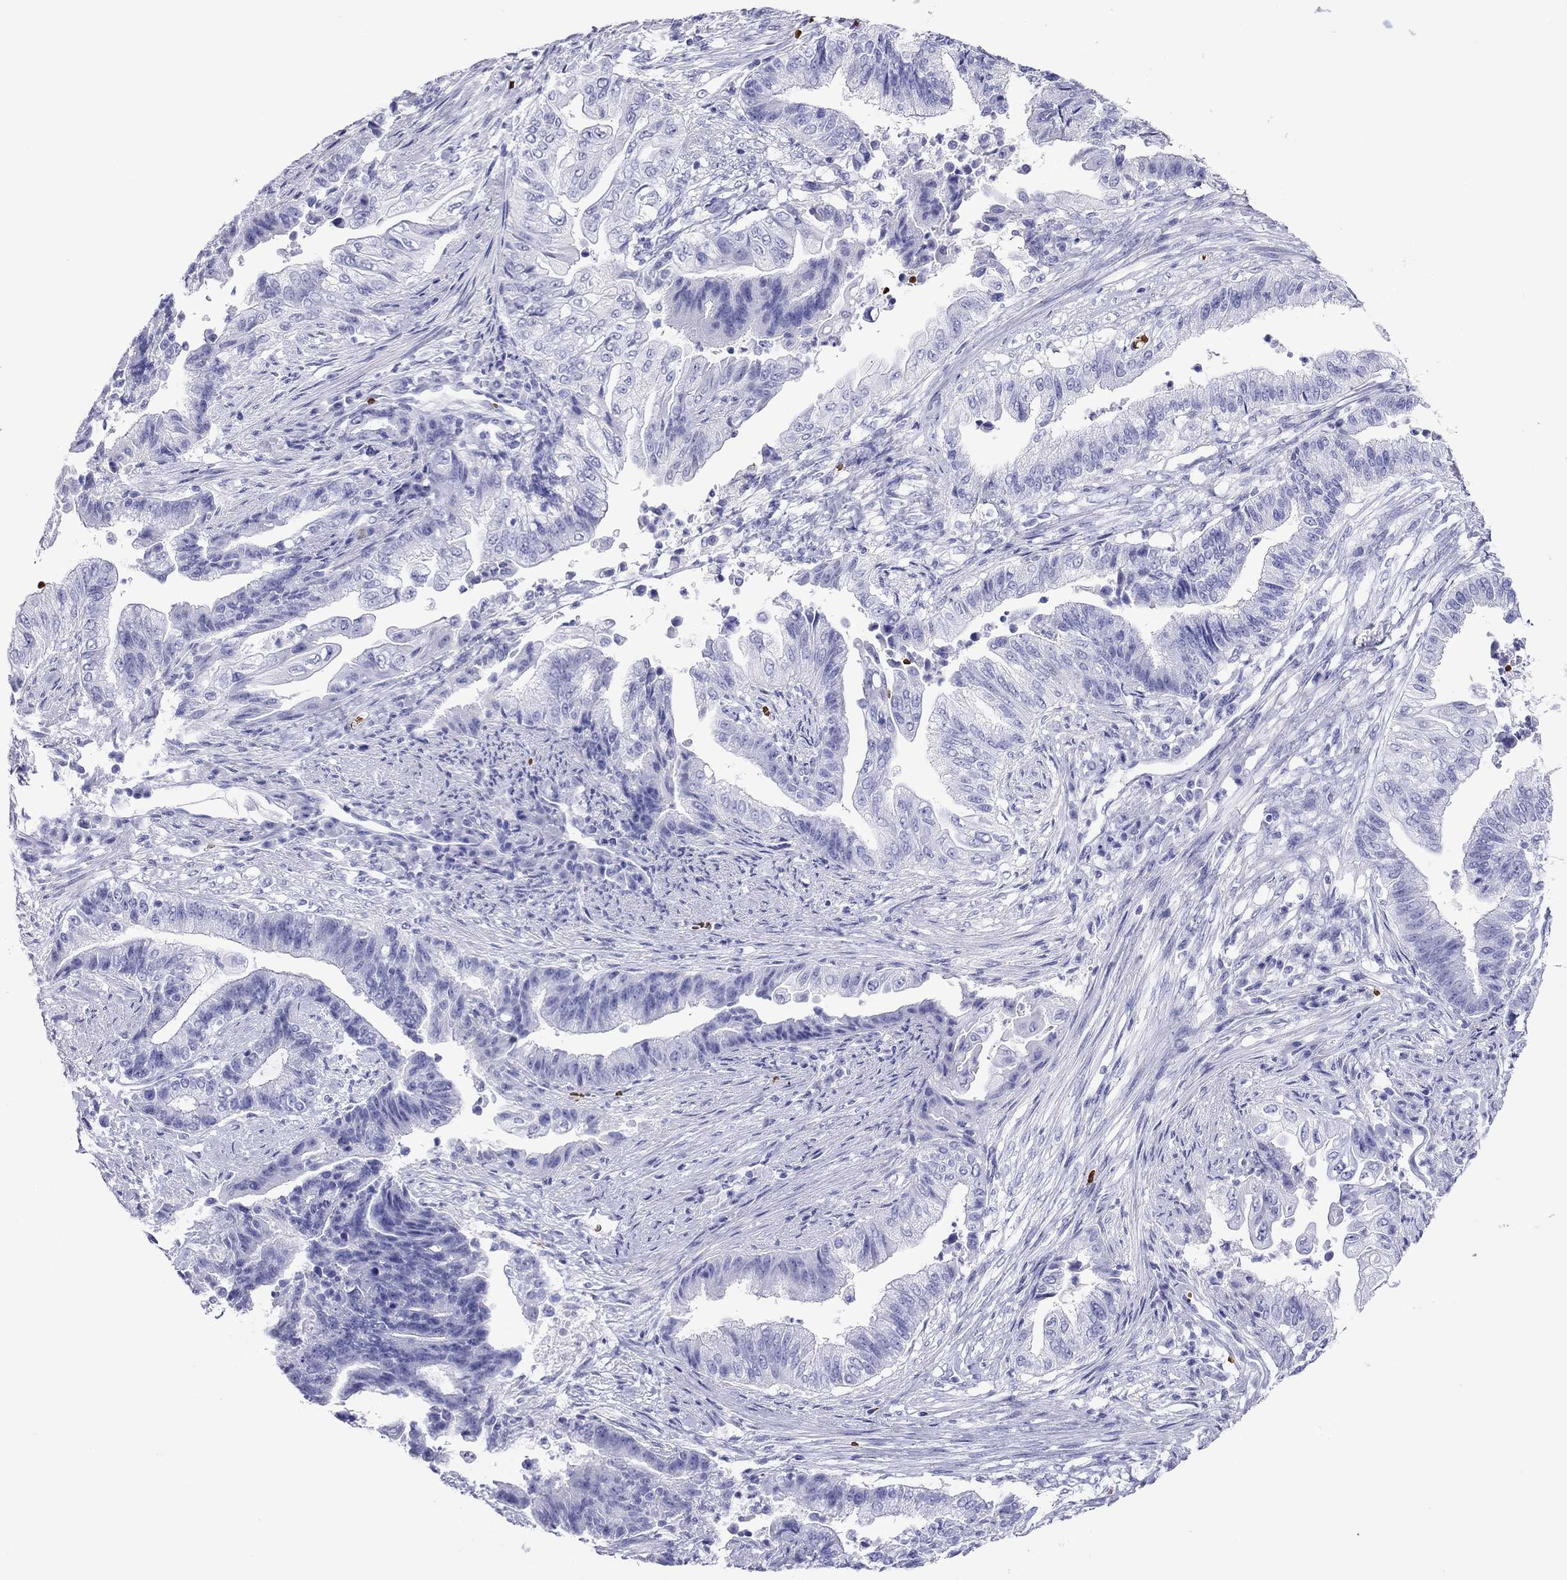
{"staining": {"intensity": "negative", "quantity": "none", "location": "none"}, "tissue": "endometrial cancer", "cell_type": "Tumor cells", "image_type": "cancer", "snomed": [{"axis": "morphology", "description": "Adenocarcinoma, NOS"}, {"axis": "topography", "description": "Uterus"}, {"axis": "topography", "description": "Endometrium"}], "caption": "There is no significant expression in tumor cells of endometrial cancer (adenocarcinoma). Nuclei are stained in blue.", "gene": "PTPRN", "patient": {"sex": "female", "age": 54}}